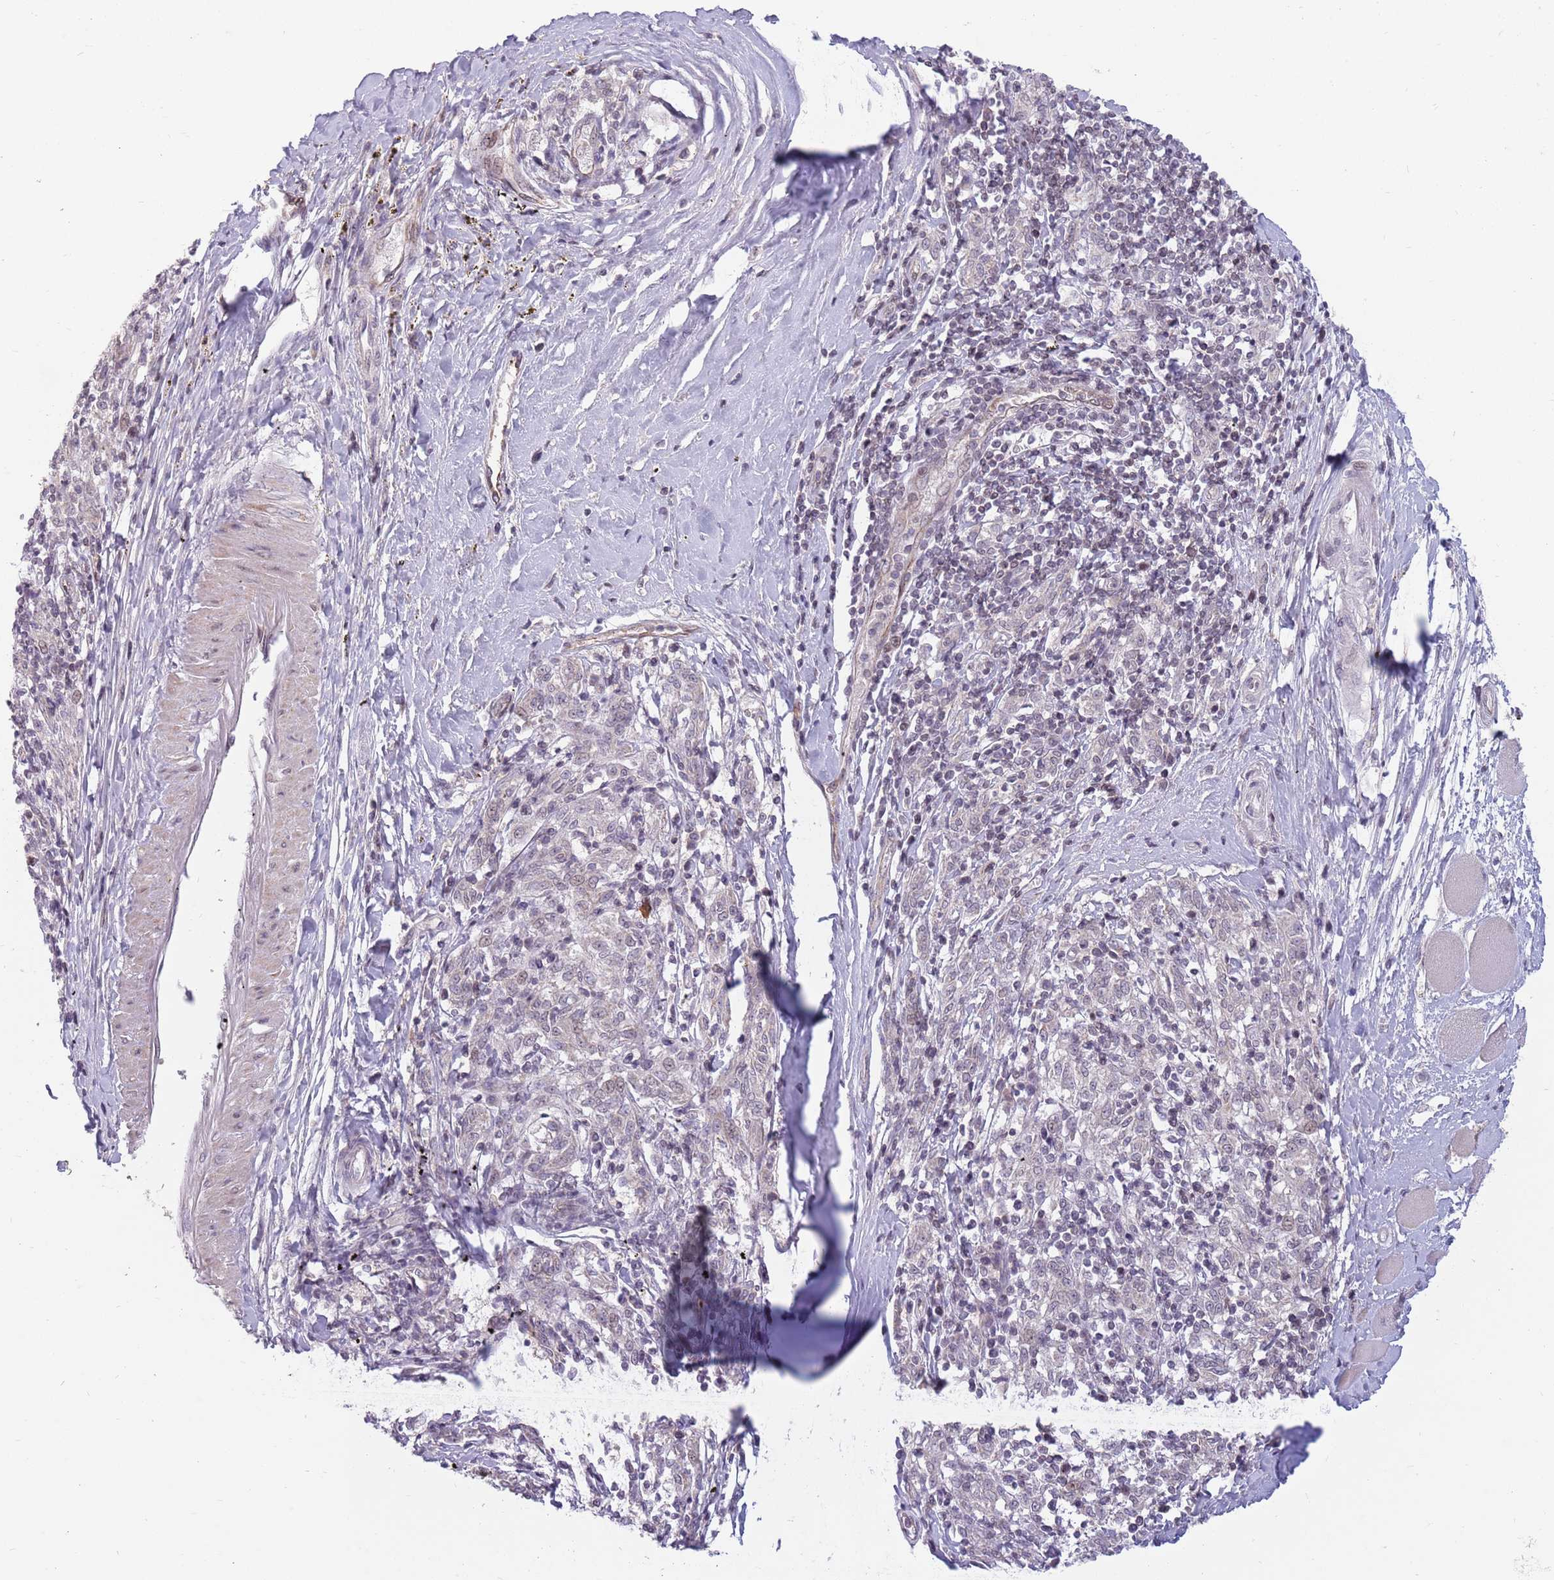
{"staining": {"intensity": "weak", "quantity": "<25%", "location": "nuclear"}, "tissue": "melanoma", "cell_type": "Tumor cells", "image_type": "cancer", "snomed": [{"axis": "morphology", "description": "Malignant melanoma, NOS"}, {"axis": "topography", "description": "Skin"}], "caption": "The IHC micrograph has no significant positivity in tumor cells of malignant melanoma tissue.", "gene": "ZNF574", "patient": {"sex": "female", "age": 72}}